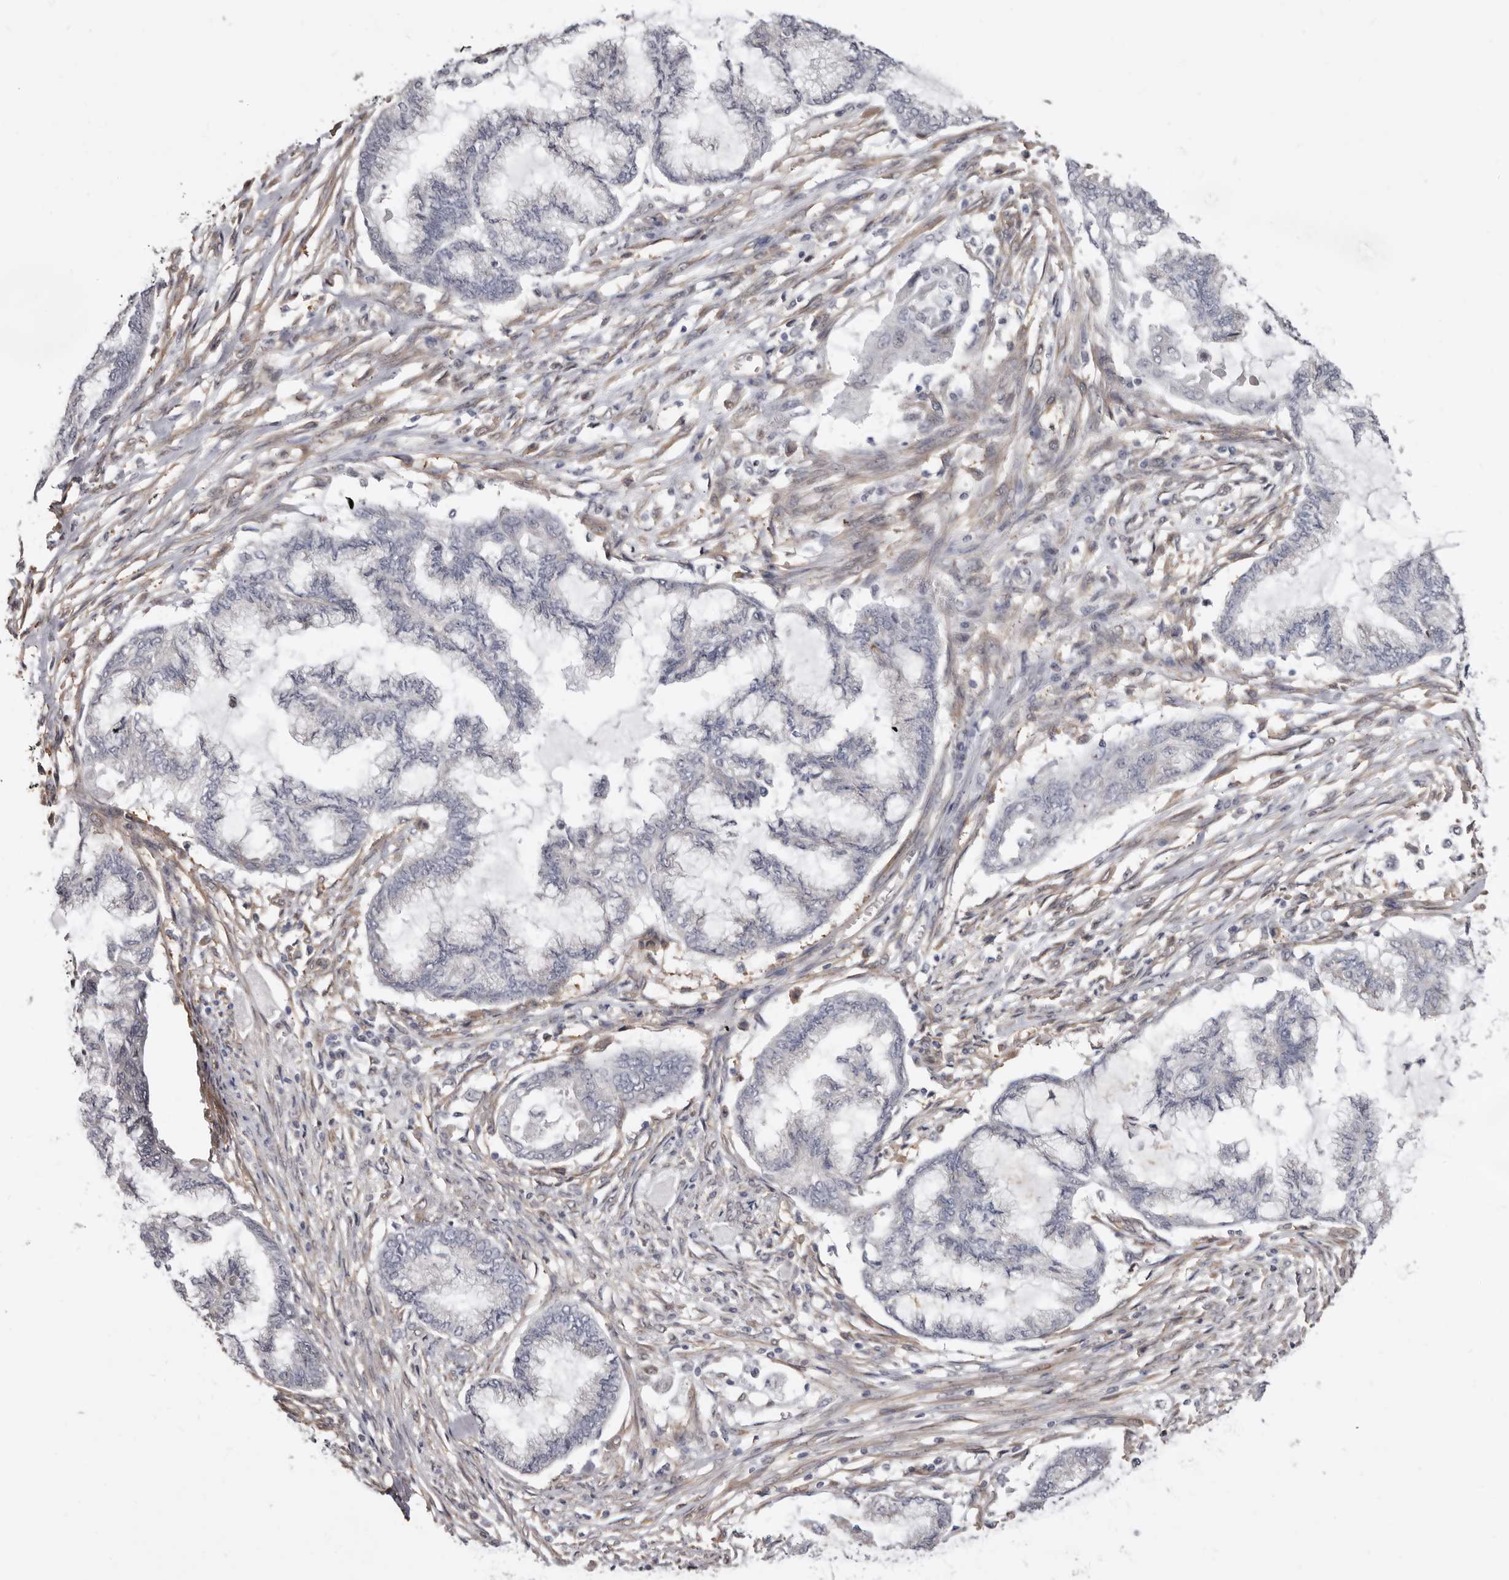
{"staining": {"intensity": "negative", "quantity": "none", "location": "none"}, "tissue": "endometrial cancer", "cell_type": "Tumor cells", "image_type": "cancer", "snomed": [{"axis": "morphology", "description": "Adenocarcinoma, NOS"}, {"axis": "topography", "description": "Endometrium"}], "caption": "Immunohistochemistry (IHC) of endometrial cancer shows no staining in tumor cells.", "gene": "KHDRBS2", "patient": {"sex": "female", "age": 86}}